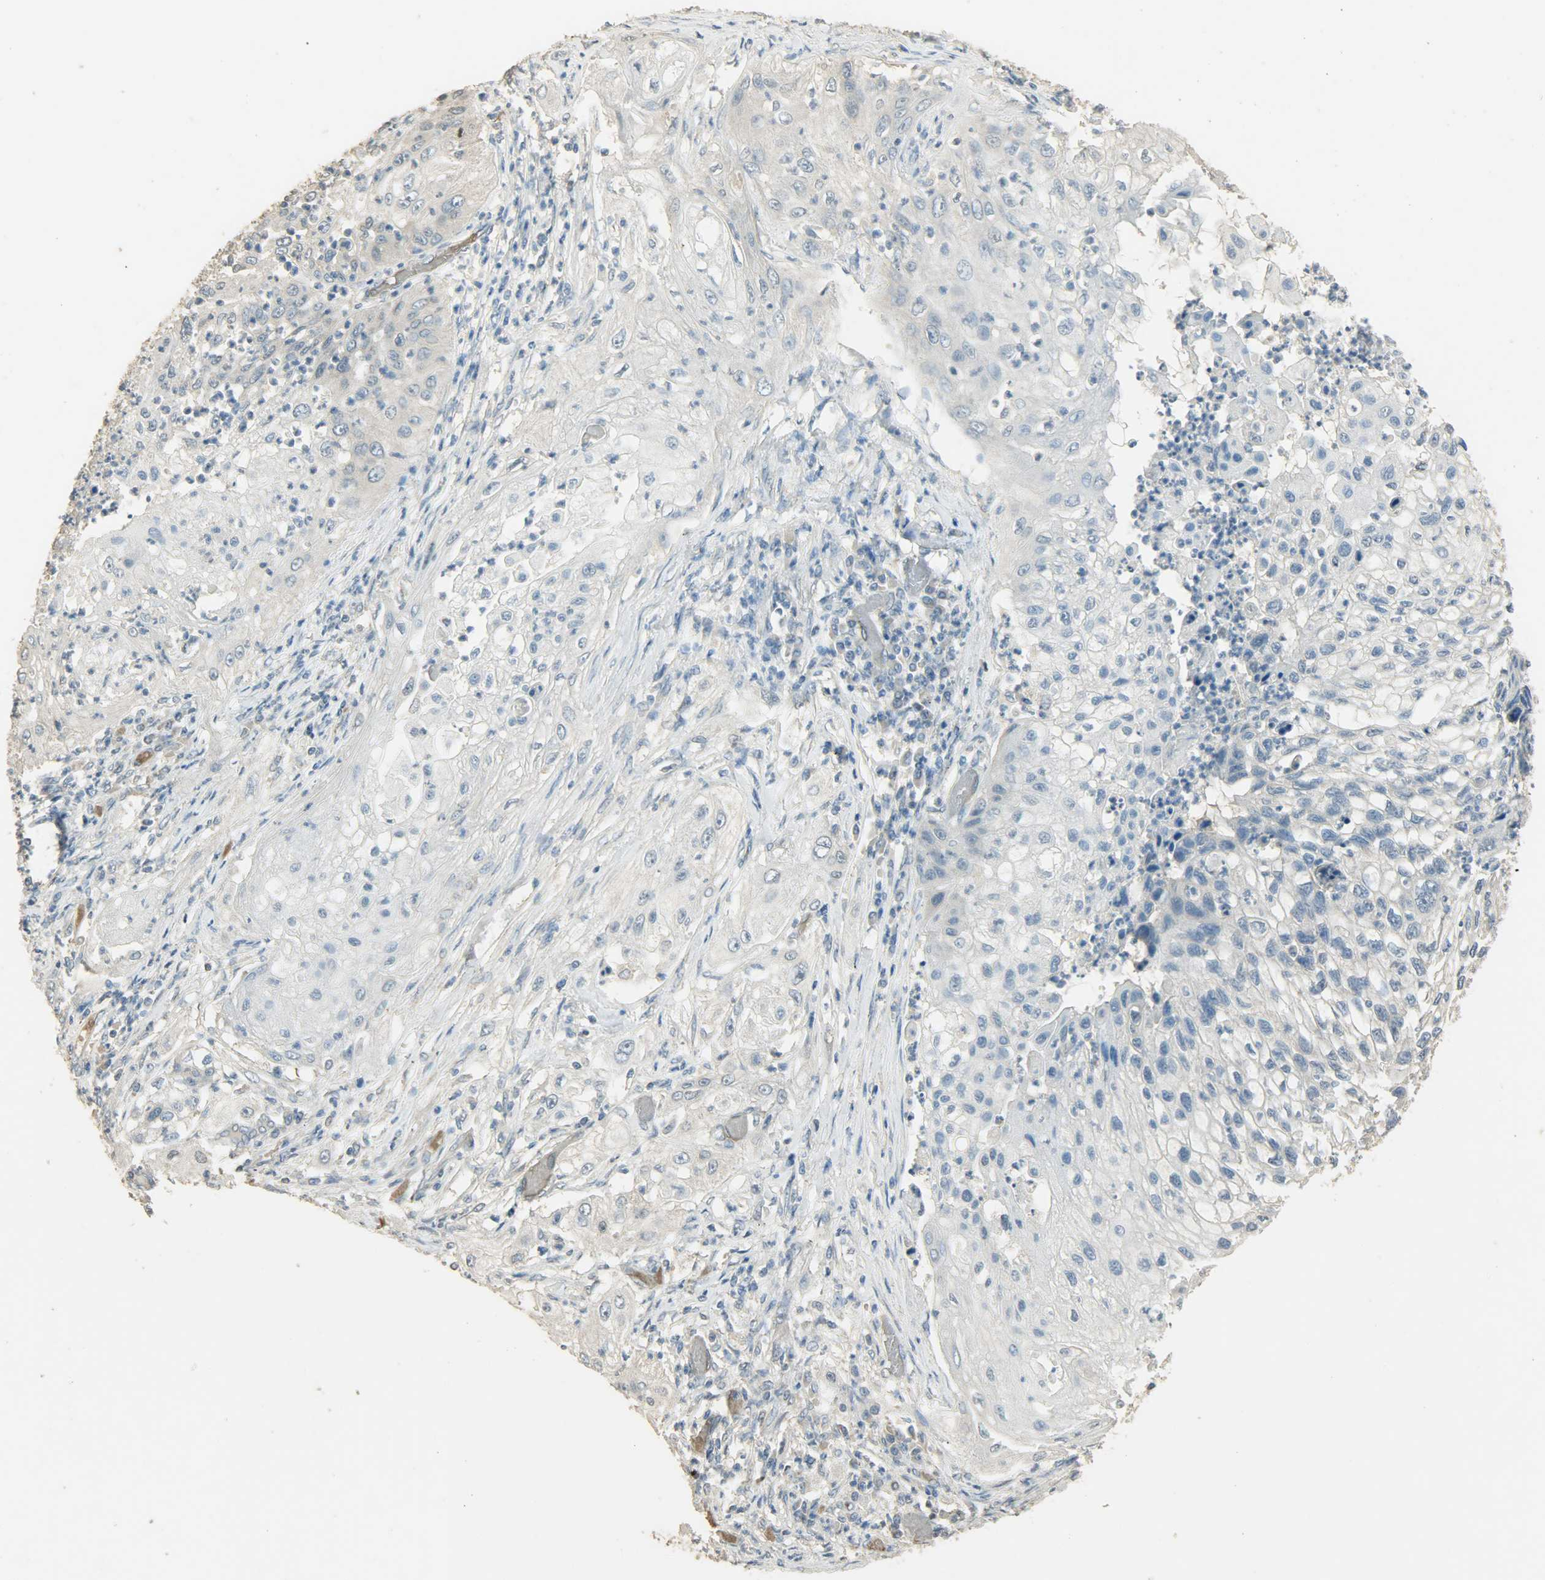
{"staining": {"intensity": "negative", "quantity": "none", "location": "none"}, "tissue": "lung cancer", "cell_type": "Tumor cells", "image_type": "cancer", "snomed": [{"axis": "morphology", "description": "Inflammation, NOS"}, {"axis": "morphology", "description": "Squamous cell carcinoma, NOS"}, {"axis": "topography", "description": "Lymph node"}, {"axis": "topography", "description": "Soft tissue"}, {"axis": "topography", "description": "Lung"}], "caption": "High power microscopy photomicrograph of an IHC micrograph of lung cancer (squamous cell carcinoma), revealing no significant staining in tumor cells. (DAB (3,3'-diaminobenzidine) immunohistochemistry, high magnification).", "gene": "PRMT5", "patient": {"sex": "male", "age": 66}}